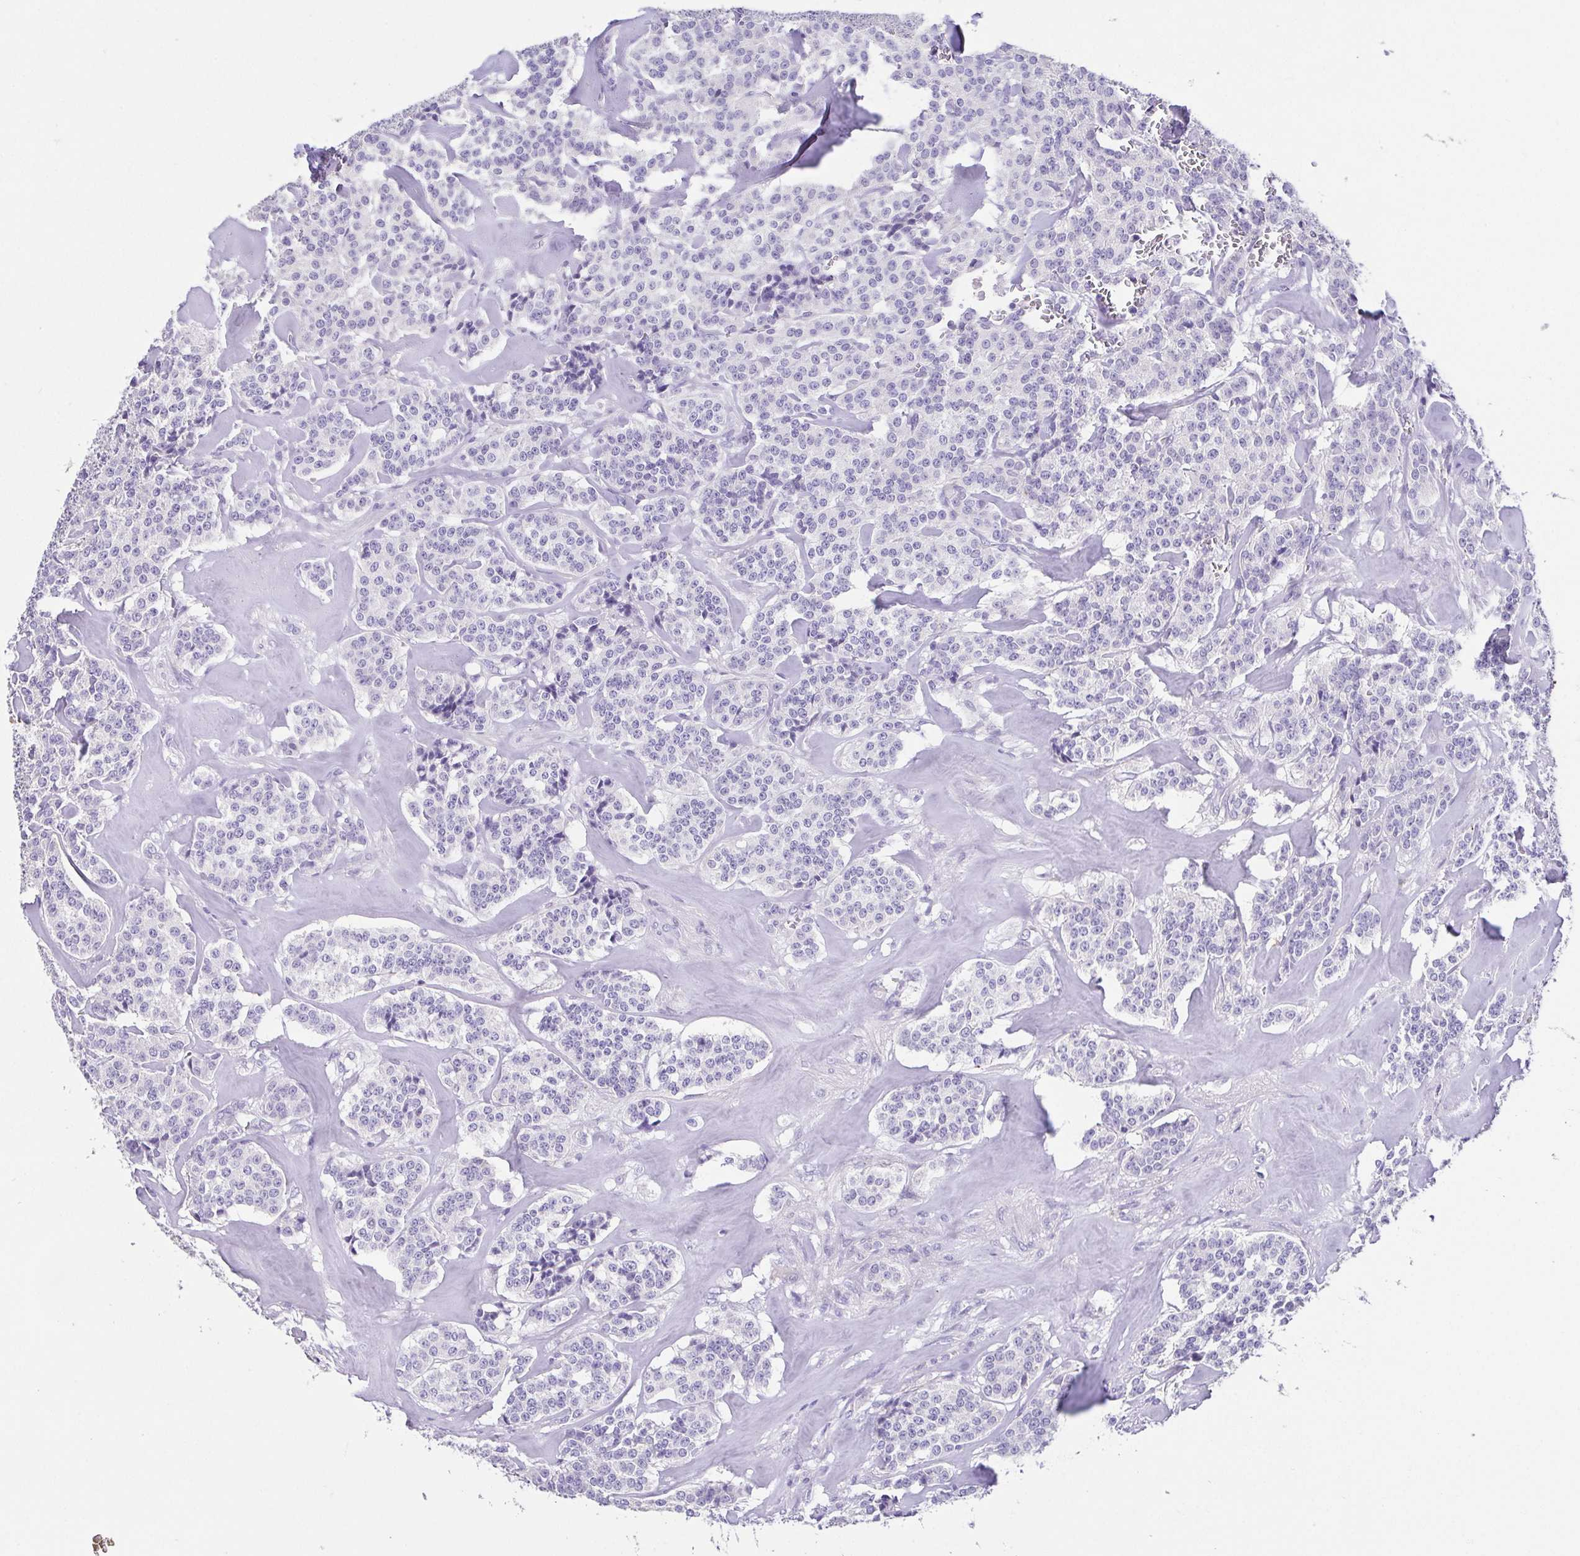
{"staining": {"intensity": "negative", "quantity": "none", "location": "none"}, "tissue": "carcinoid", "cell_type": "Tumor cells", "image_type": "cancer", "snomed": [{"axis": "morphology", "description": "Normal tissue, NOS"}, {"axis": "morphology", "description": "Carcinoid, malignant, NOS"}, {"axis": "topography", "description": "Lung"}], "caption": "Tumor cells are negative for brown protein staining in carcinoid. (Stains: DAB immunohistochemistry with hematoxylin counter stain, Microscopy: brightfield microscopy at high magnification).", "gene": "HAPLN2", "patient": {"sex": "female", "age": 46}}